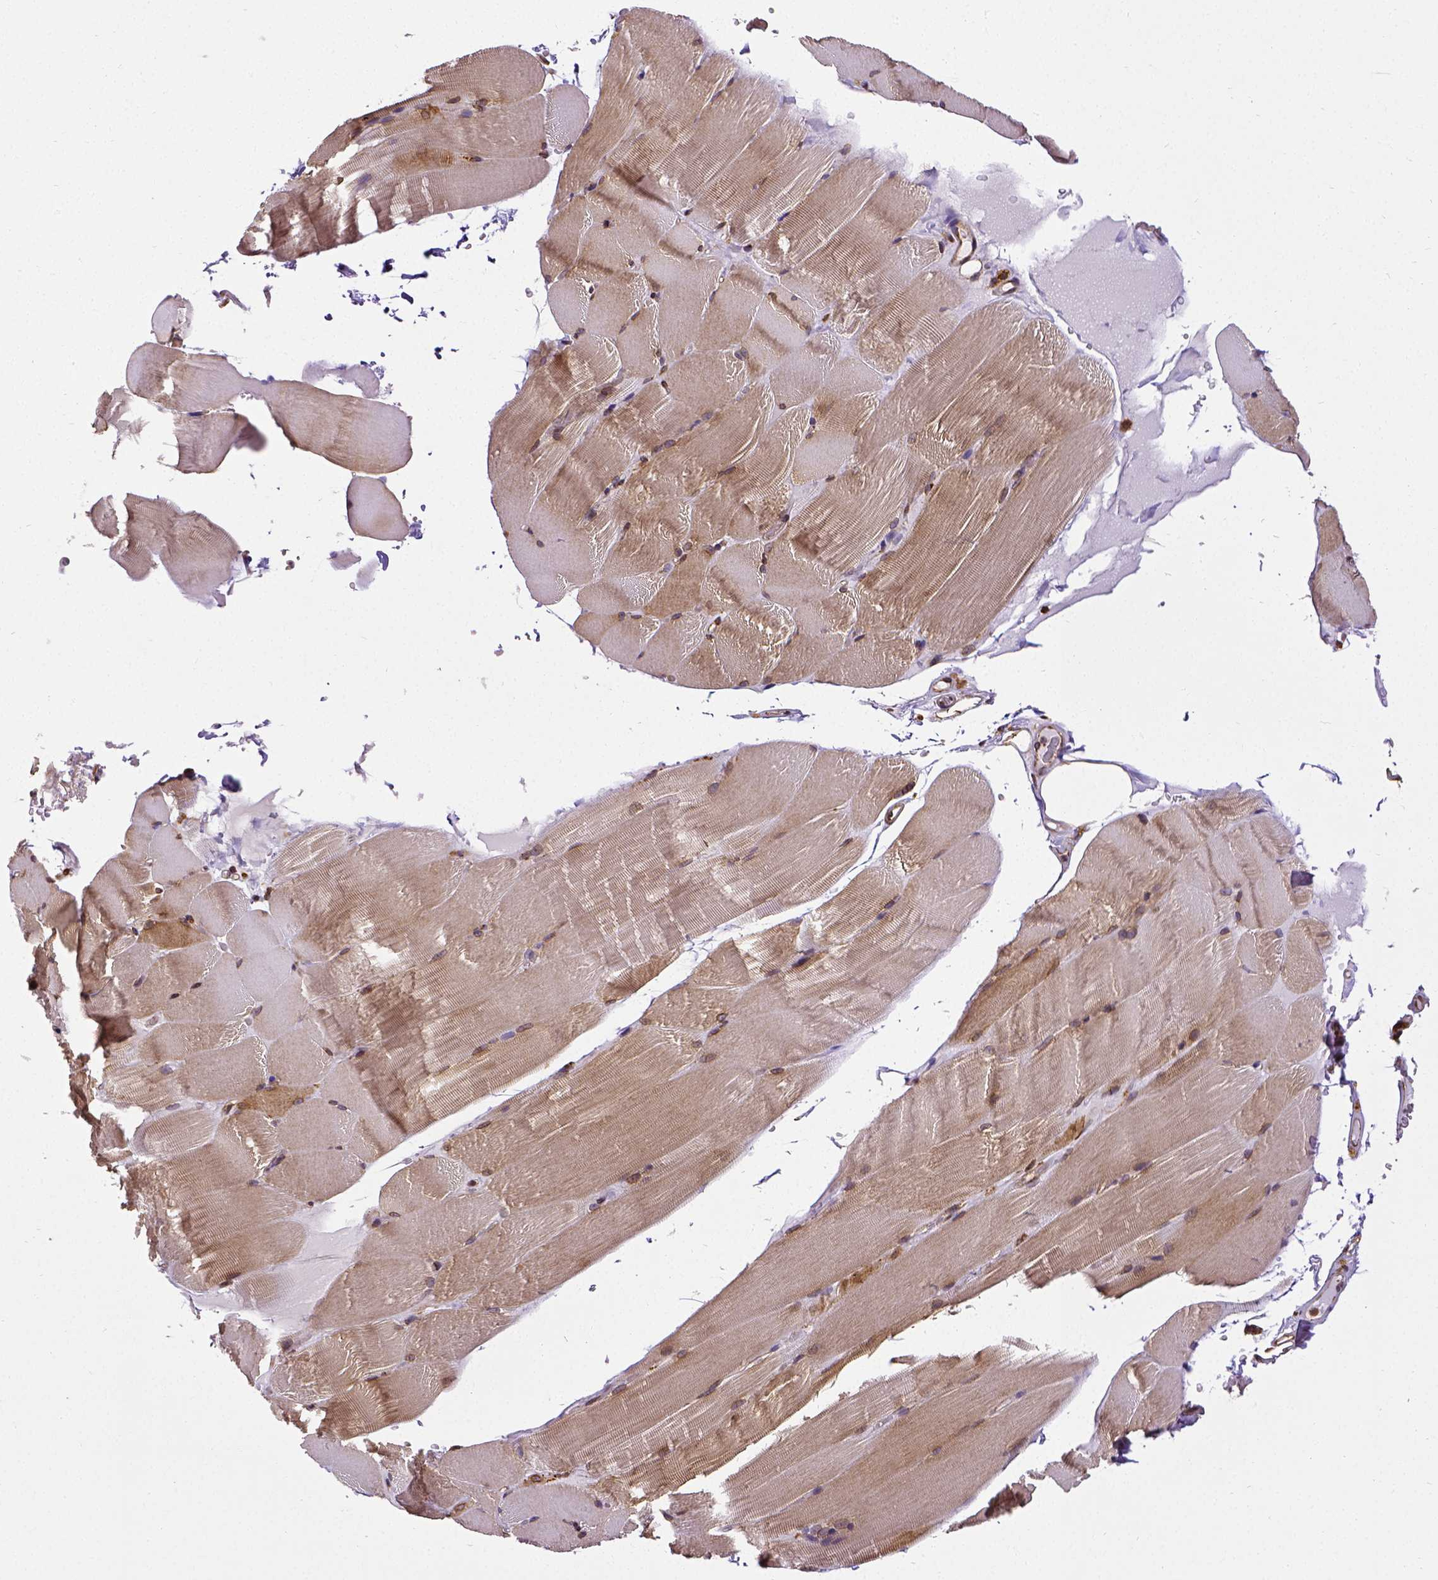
{"staining": {"intensity": "moderate", "quantity": ">75%", "location": "cytoplasmic/membranous"}, "tissue": "skeletal muscle", "cell_type": "Myocytes", "image_type": "normal", "snomed": [{"axis": "morphology", "description": "Normal tissue, NOS"}, {"axis": "topography", "description": "Skeletal muscle"}], "caption": "An immunohistochemistry micrograph of benign tissue is shown. Protein staining in brown highlights moderate cytoplasmic/membranous positivity in skeletal muscle within myocytes. Using DAB (3,3'-diaminobenzidine) (brown) and hematoxylin (blue) stains, captured at high magnification using brightfield microscopy.", "gene": "MTDH", "patient": {"sex": "female", "age": 37}}